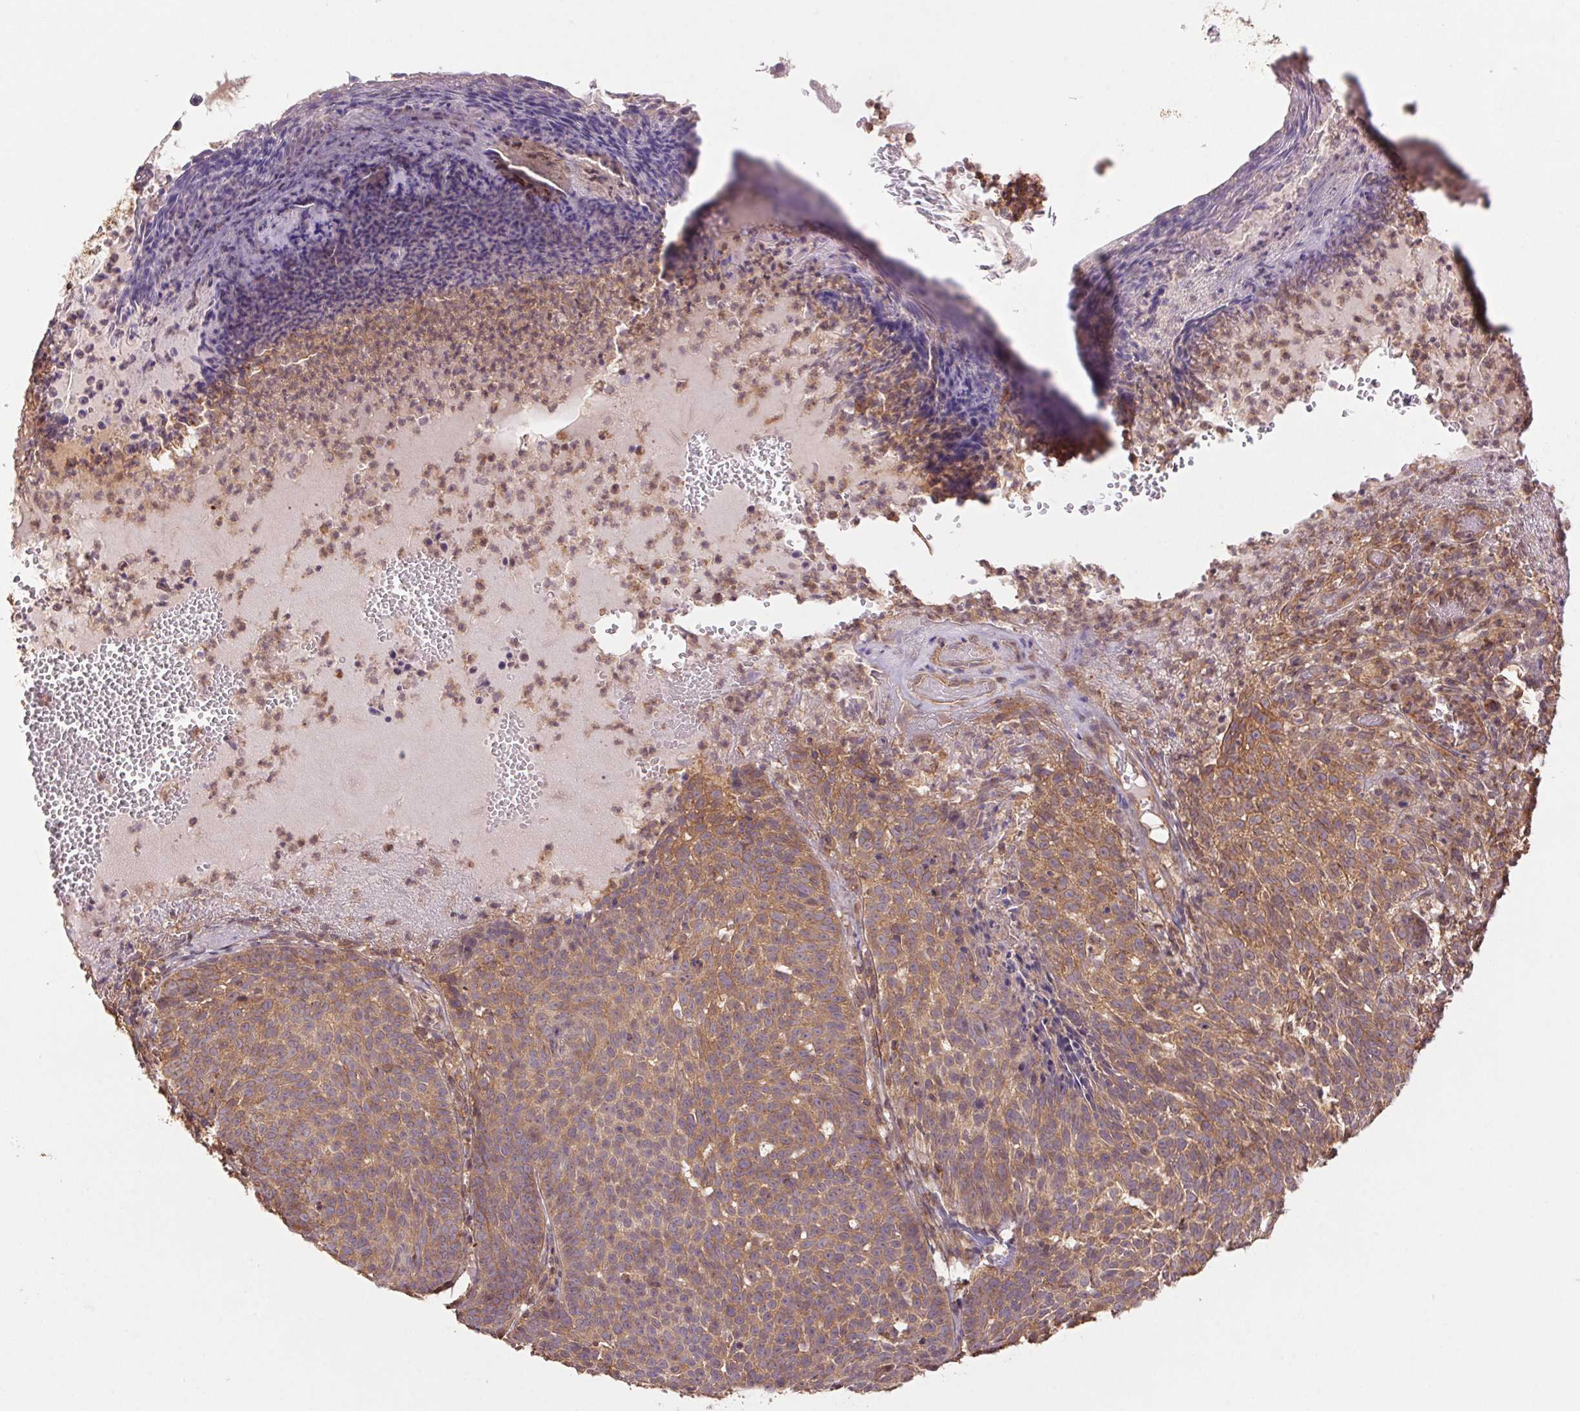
{"staining": {"intensity": "moderate", "quantity": ">75%", "location": "cytoplasmic/membranous"}, "tissue": "skin cancer", "cell_type": "Tumor cells", "image_type": "cancer", "snomed": [{"axis": "morphology", "description": "Basal cell carcinoma"}, {"axis": "topography", "description": "Skin"}], "caption": "High-magnification brightfield microscopy of skin cancer stained with DAB (brown) and counterstained with hematoxylin (blue). tumor cells exhibit moderate cytoplasmic/membranous positivity is seen in approximately>75% of cells. (brown staining indicates protein expression, while blue staining denotes nuclei).", "gene": "TUBA3D", "patient": {"sex": "male", "age": 90}}